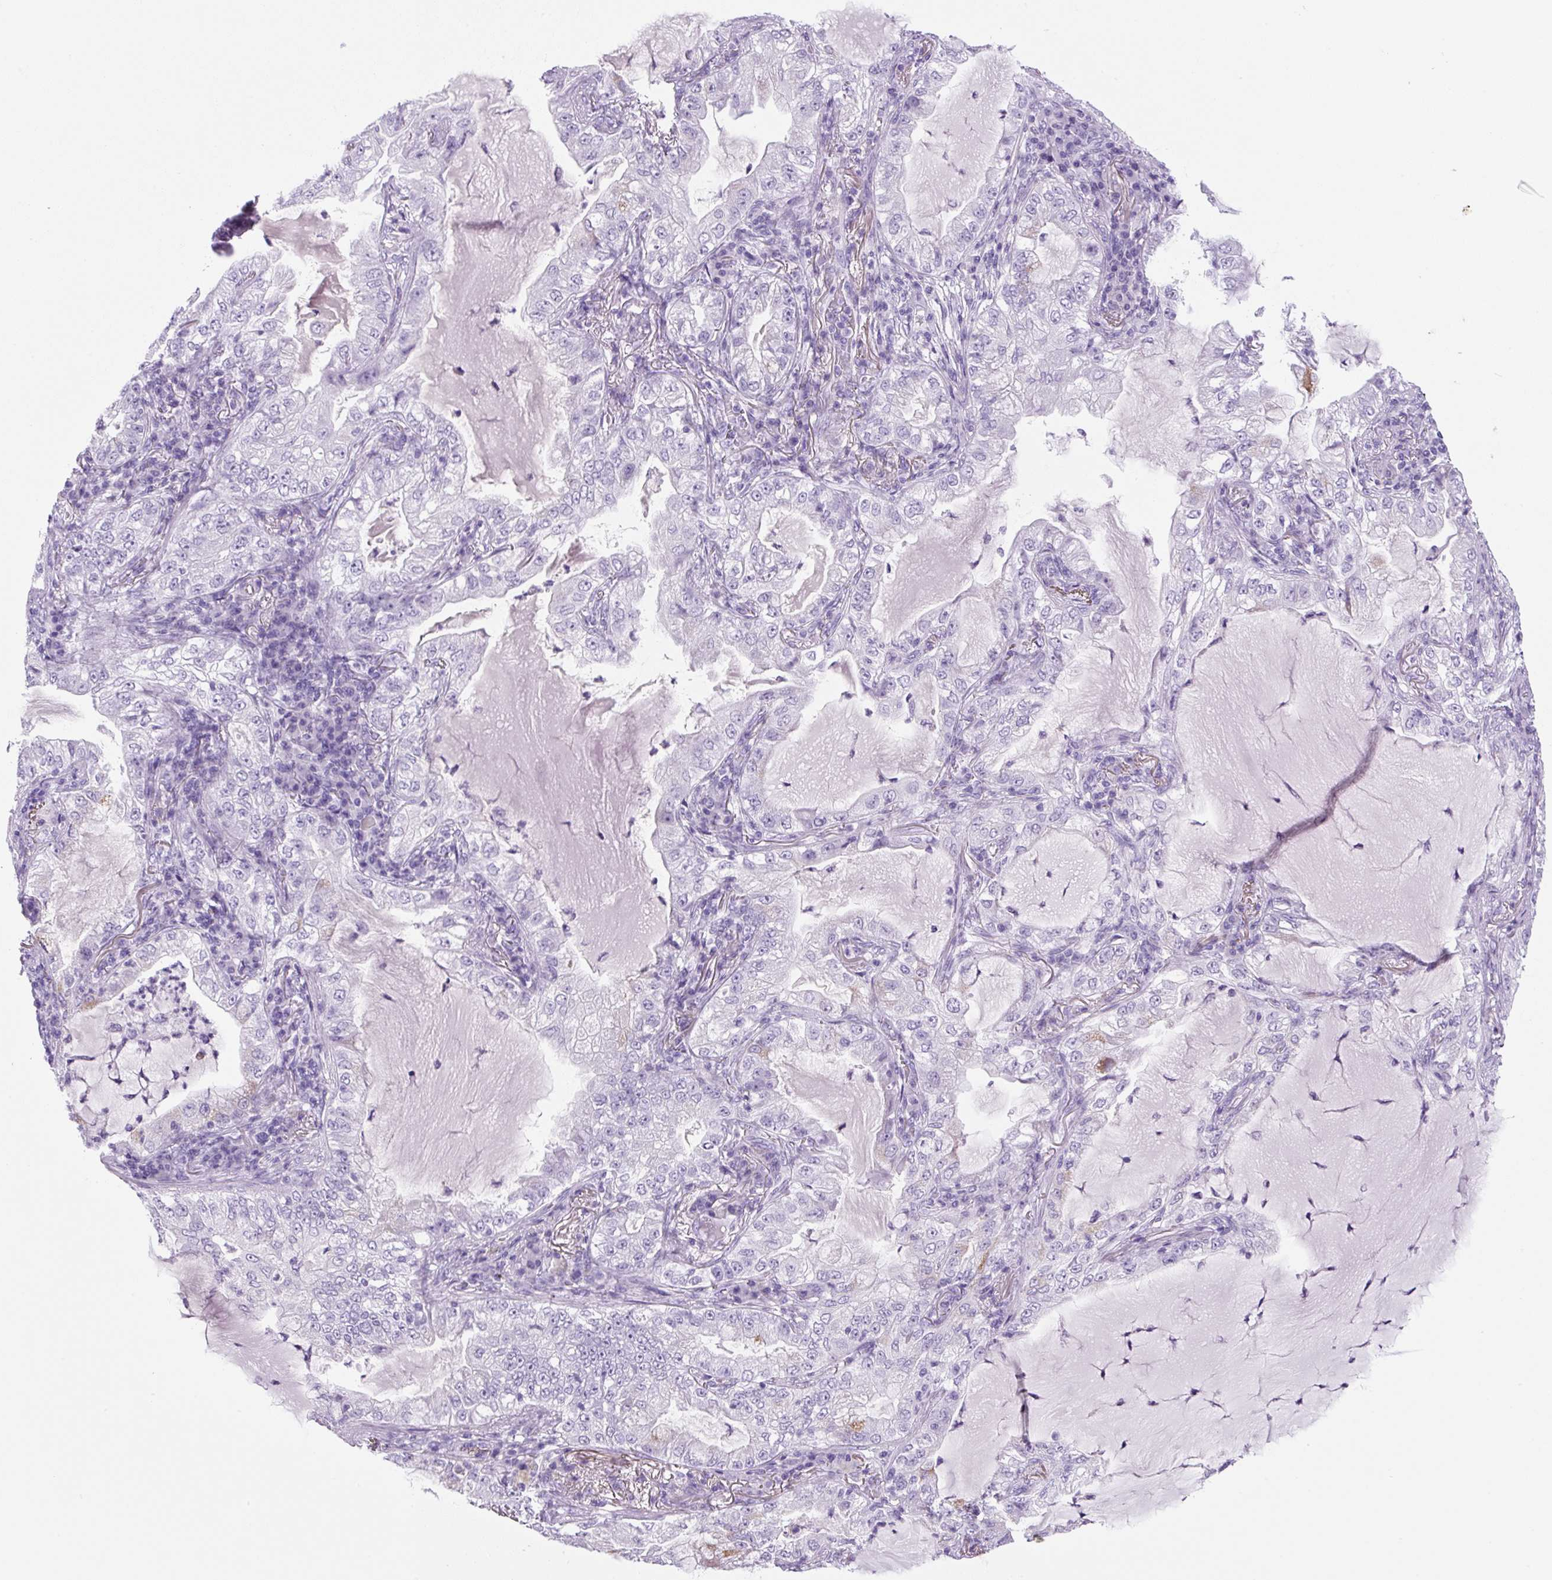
{"staining": {"intensity": "negative", "quantity": "none", "location": "none"}, "tissue": "lung cancer", "cell_type": "Tumor cells", "image_type": "cancer", "snomed": [{"axis": "morphology", "description": "Adenocarcinoma, NOS"}, {"axis": "topography", "description": "Lung"}], "caption": "Immunohistochemical staining of adenocarcinoma (lung) shows no significant expression in tumor cells. The staining is performed using DAB (3,3'-diaminobenzidine) brown chromogen with nuclei counter-stained in using hematoxylin.", "gene": "PRRT1", "patient": {"sex": "female", "age": 73}}